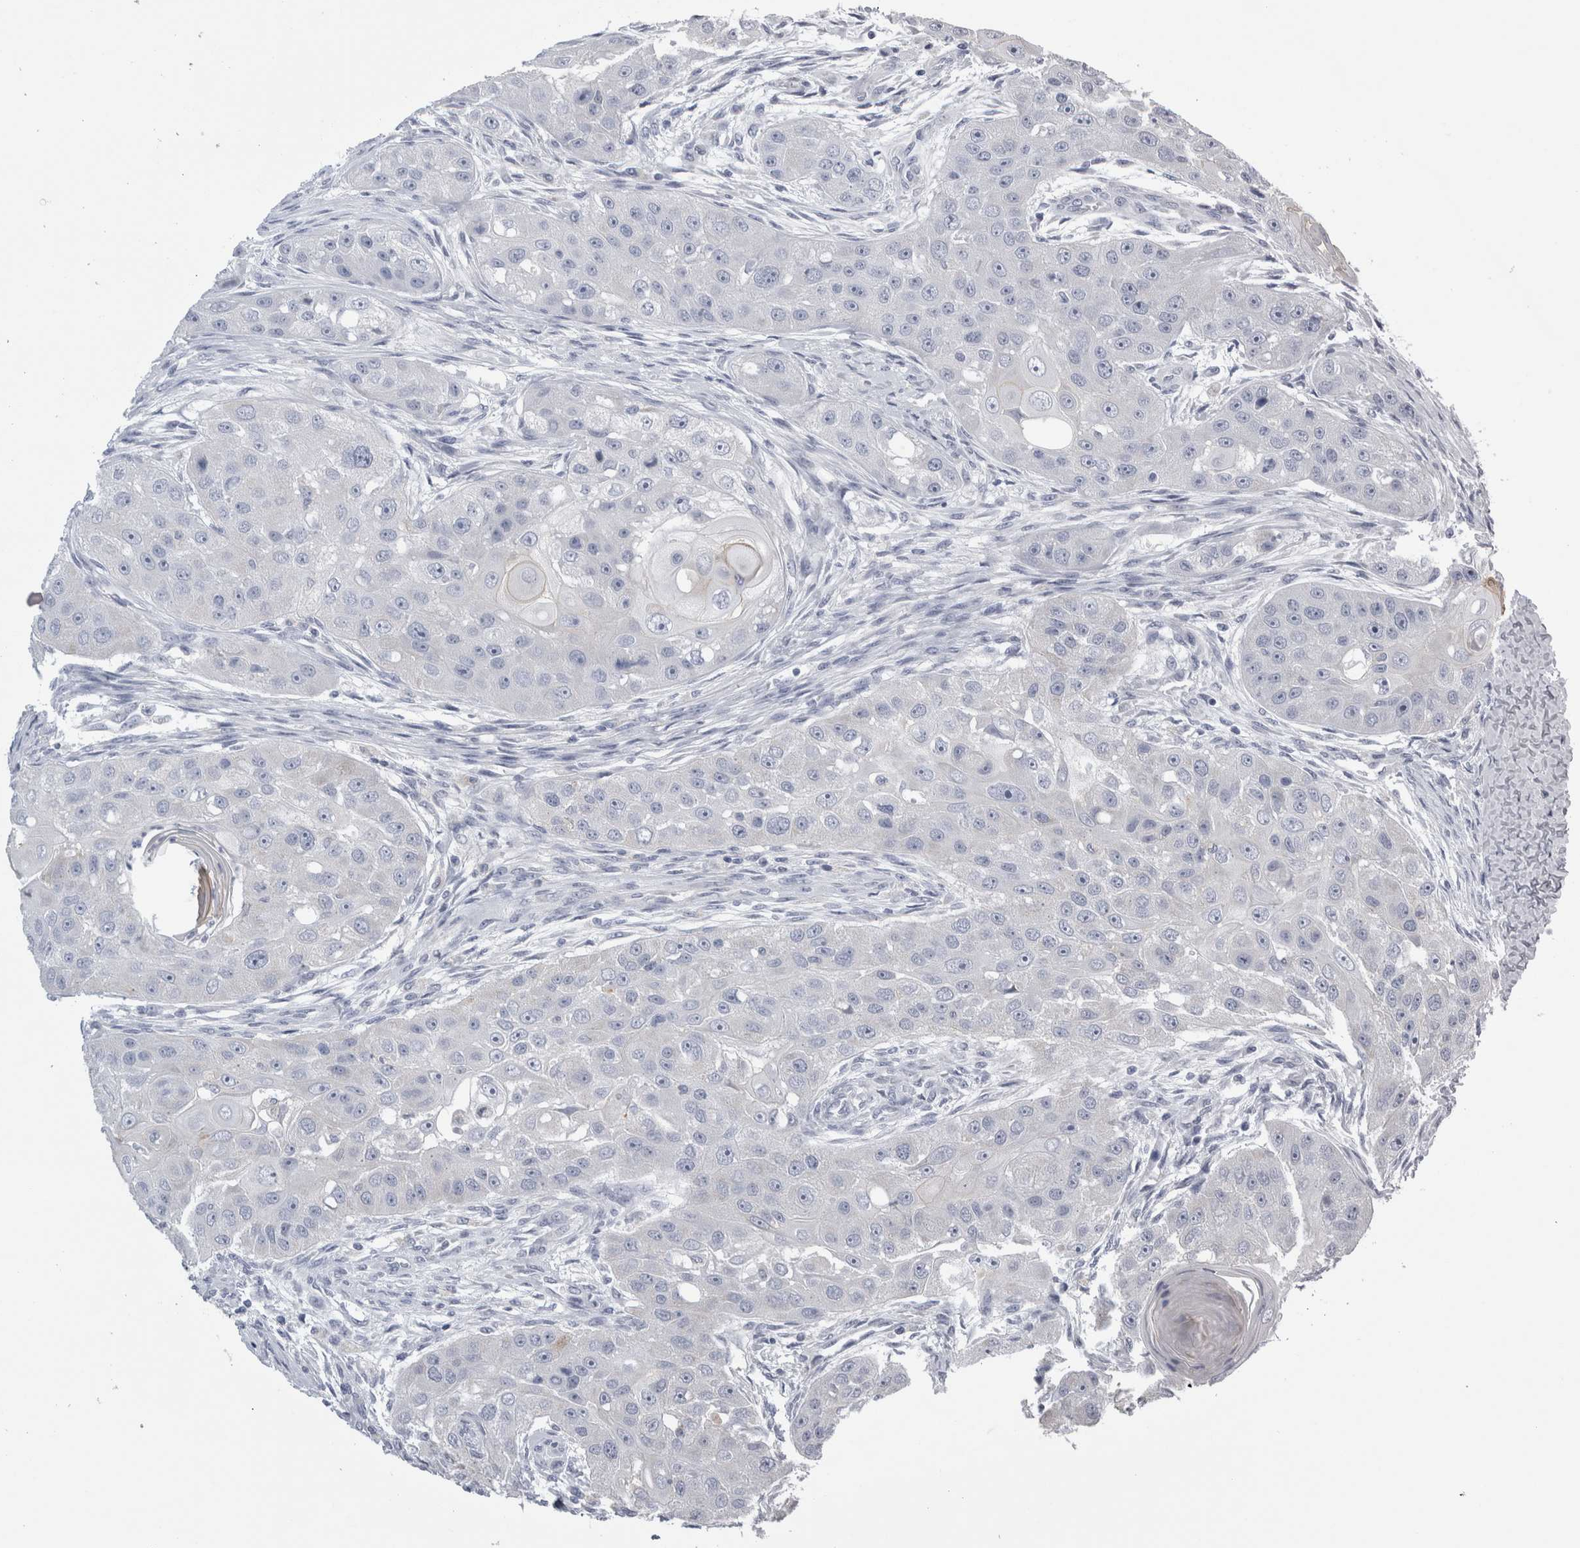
{"staining": {"intensity": "negative", "quantity": "none", "location": "none"}, "tissue": "head and neck cancer", "cell_type": "Tumor cells", "image_type": "cancer", "snomed": [{"axis": "morphology", "description": "Normal tissue, NOS"}, {"axis": "morphology", "description": "Squamous cell carcinoma, NOS"}, {"axis": "topography", "description": "Skeletal muscle"}, {"axis": "topography", "description": "Head-Neck"}], "caption": "DAB (3,3'-diaminobenzidine) immunohistochemical staining of head and neck cancer (squamous cell carcinoma) shows no significant staining in tumor cells.", "gene": "DHRS4", "patient": {"sex": "male", "age": 51}}